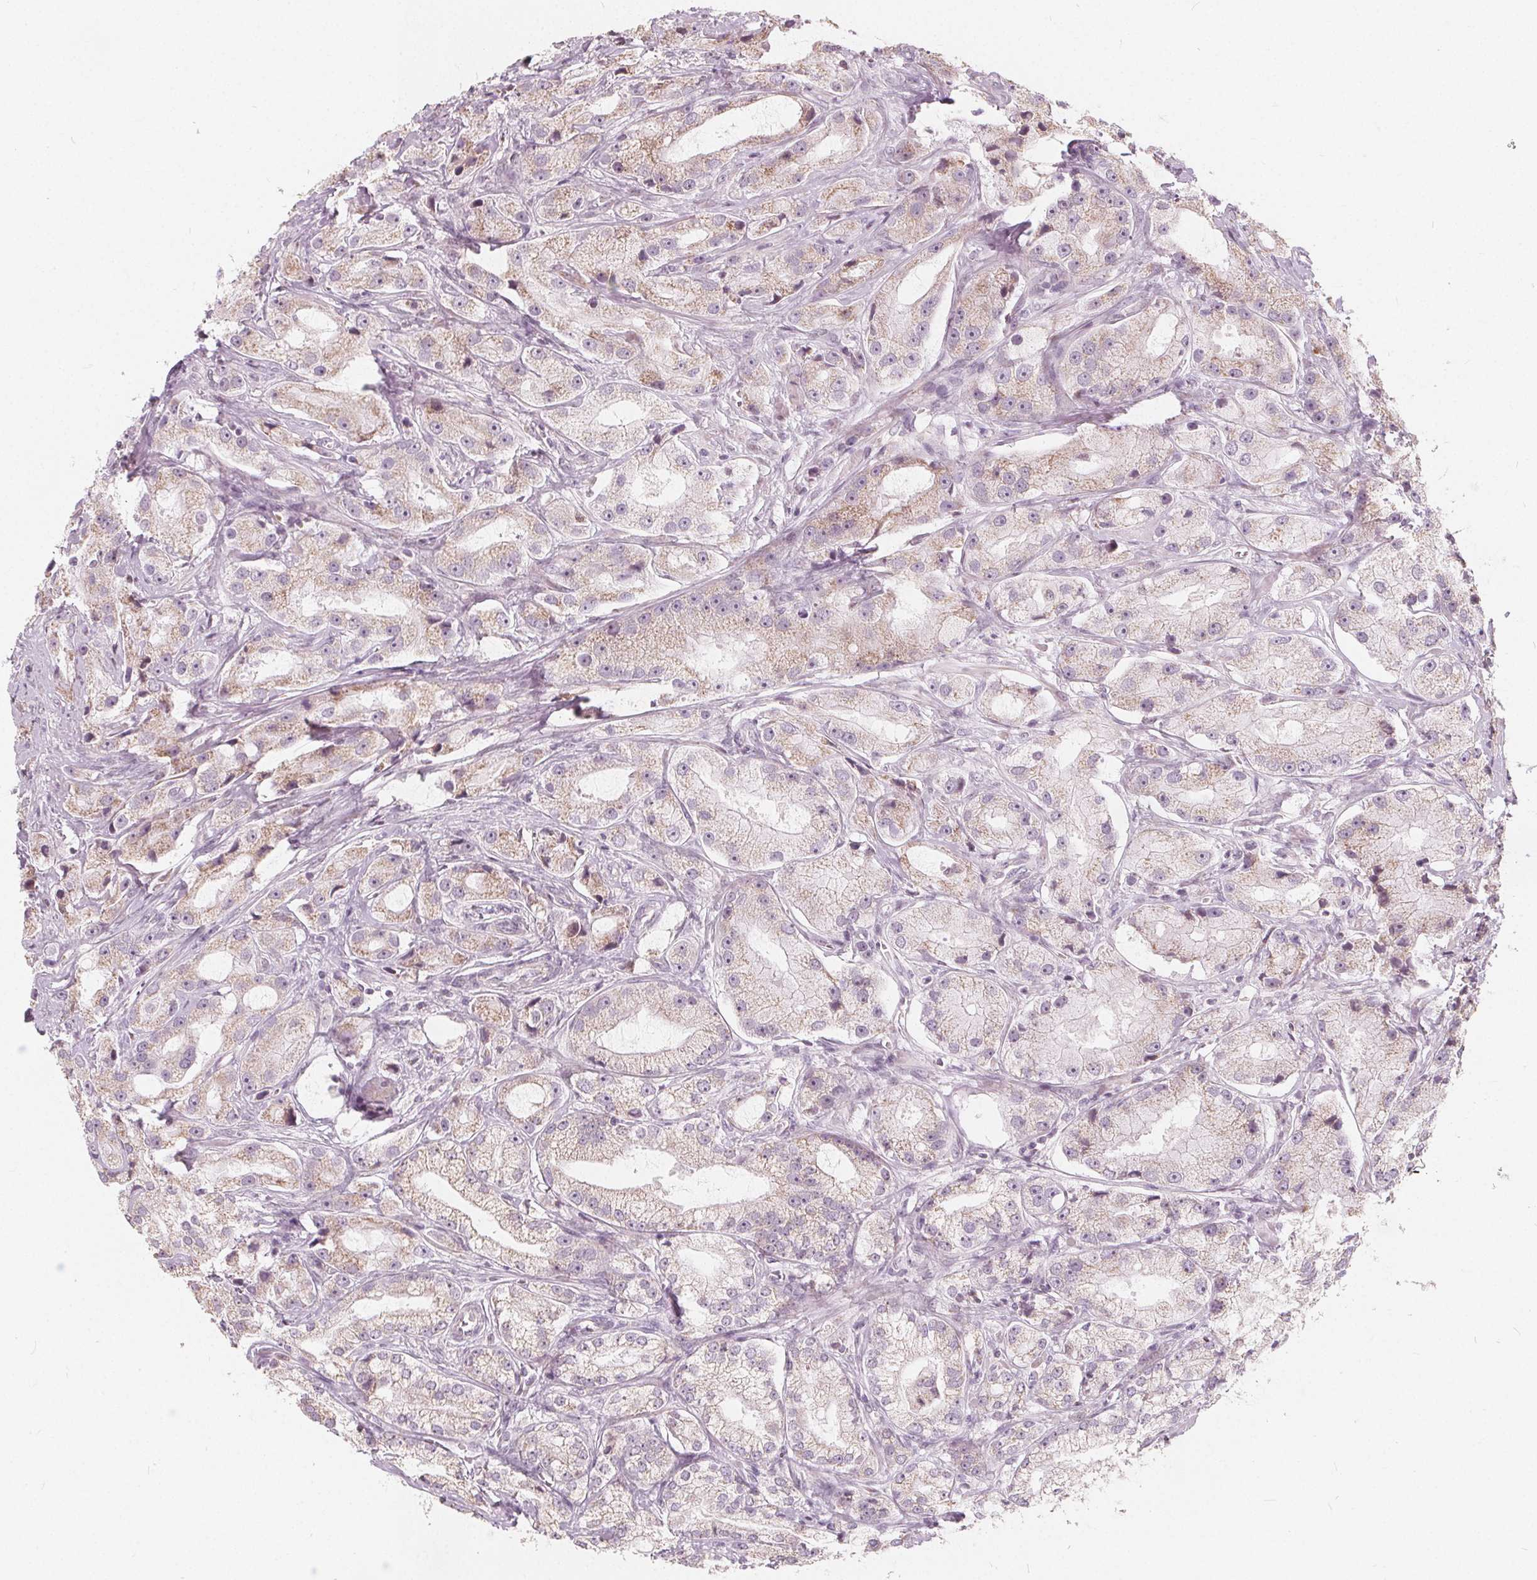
{"staining": {"intensity": "weak", "quantity": ">75%", "location": "cytoplasmic/membranous"}, "tissue": "prostate cancer", "cell_type": "Tumor cells", "image_type": "cancer", "snomed": [{"axis": "morphology", "description": "Adenocarcinoma, High grade"}, {"axis": "topography", "description": "Prostate"}], "caption": "Immunohistochemistry photomicrograph of prostate adenocarcinoma (high-grade) stained for a protein (brown), which exhibits low levels of weak cytoplasmic/membranous positivity in about >75% of tumor cells.", "gene": "NUP210L", "patient": {"sex": "male", "age": 64}}